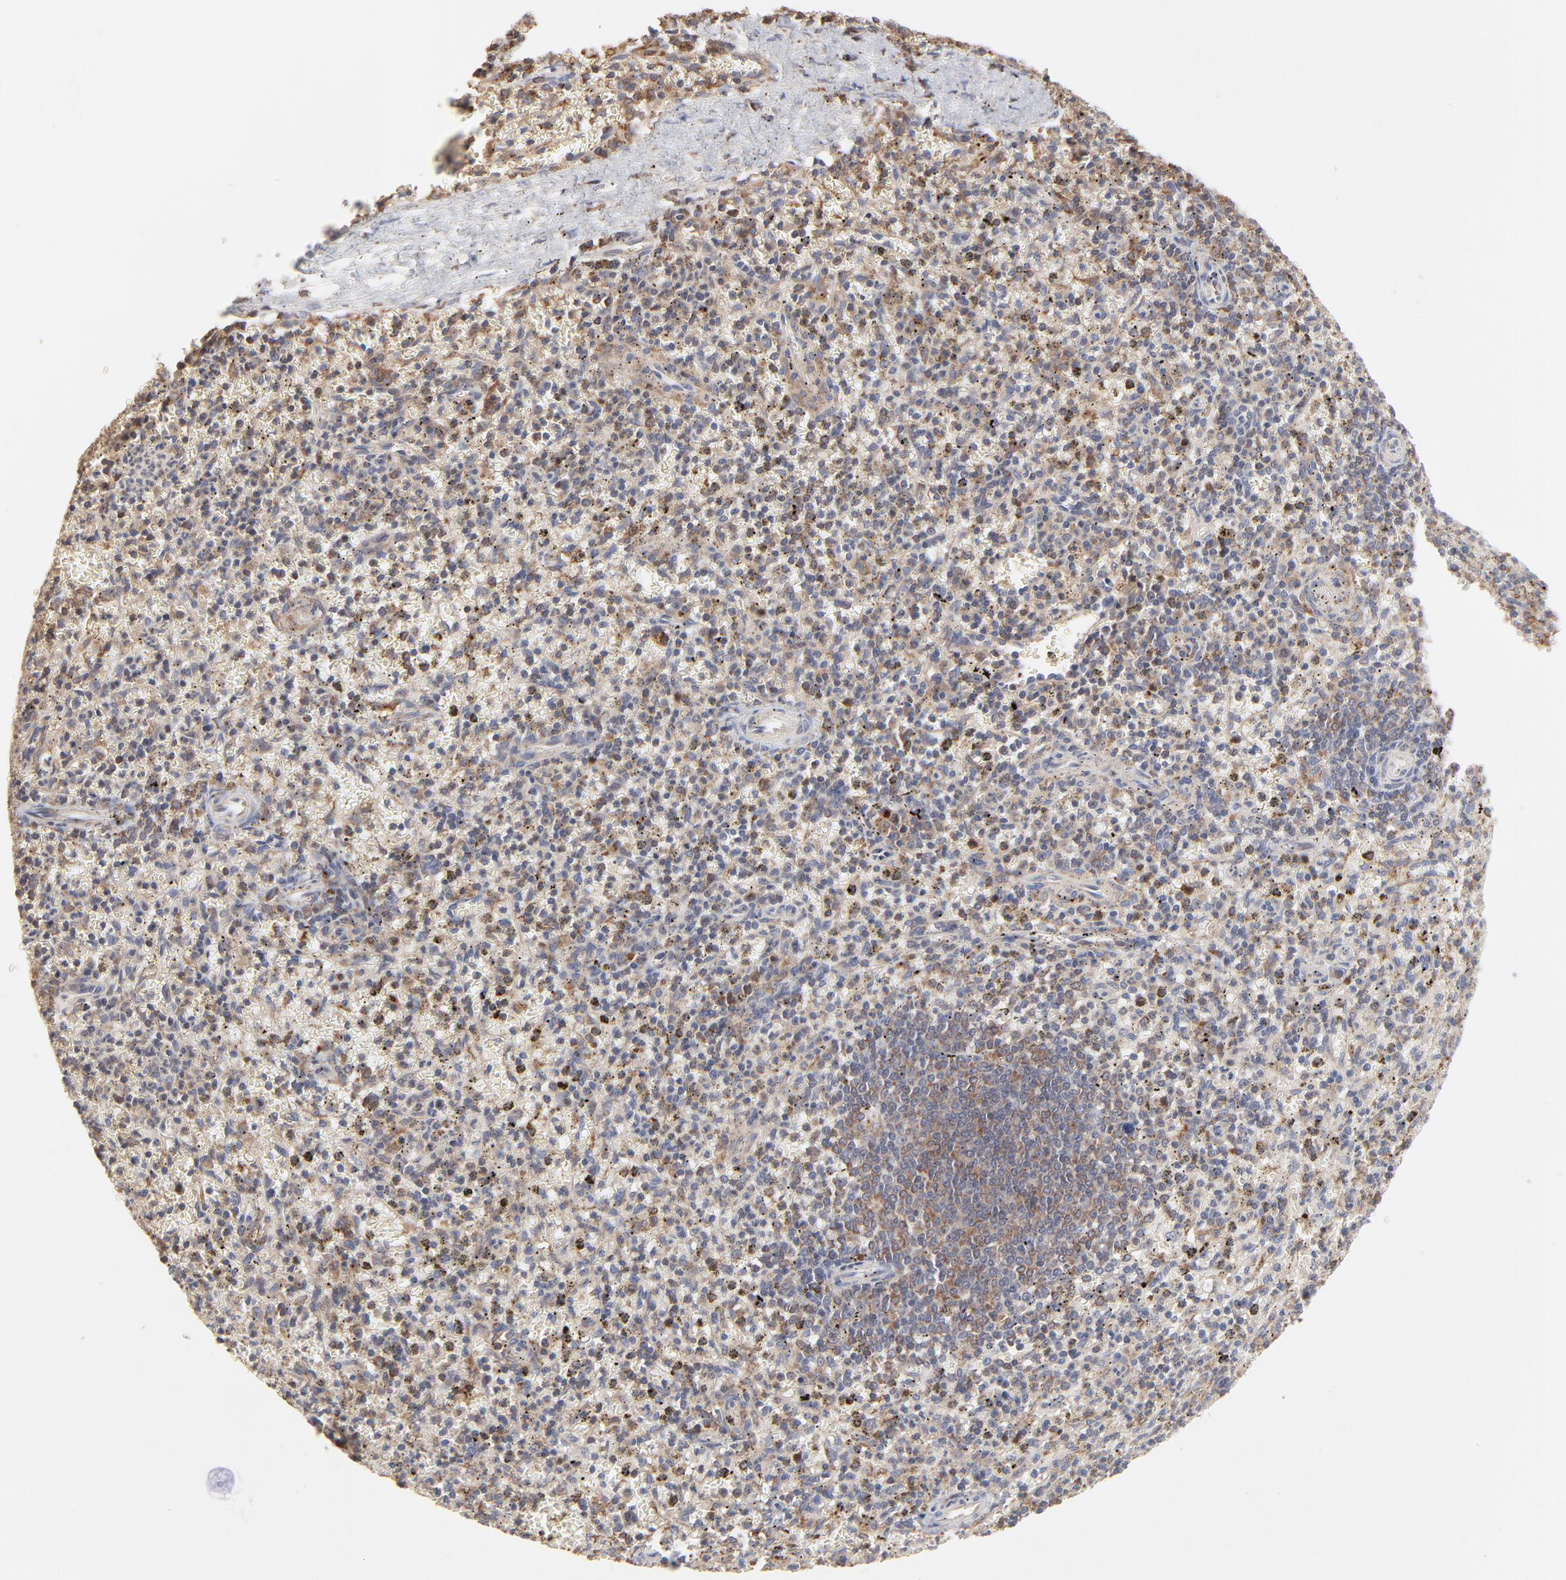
{"staining": {"intensity": "moderate", "quantity": ">75%", "location": "cytoplasmic/membranous"}, "tissue": "spleen", "cell_type": "Cells in red pulp", "image_type": "normal", "snomed": [{"axis": "morphology", "description": "Normal tissue, NOS"}, {"axis": "topography", "description": "Spleen"}], "caption": "There is medium levels of moderate cytoplasmic/membranous expression in cells in red pulp of normal spleen, as demonstrated by immunohistochemical staining (brown color).", "gene": "RNF213", "patient": {"sex": "male", "age": 72}}